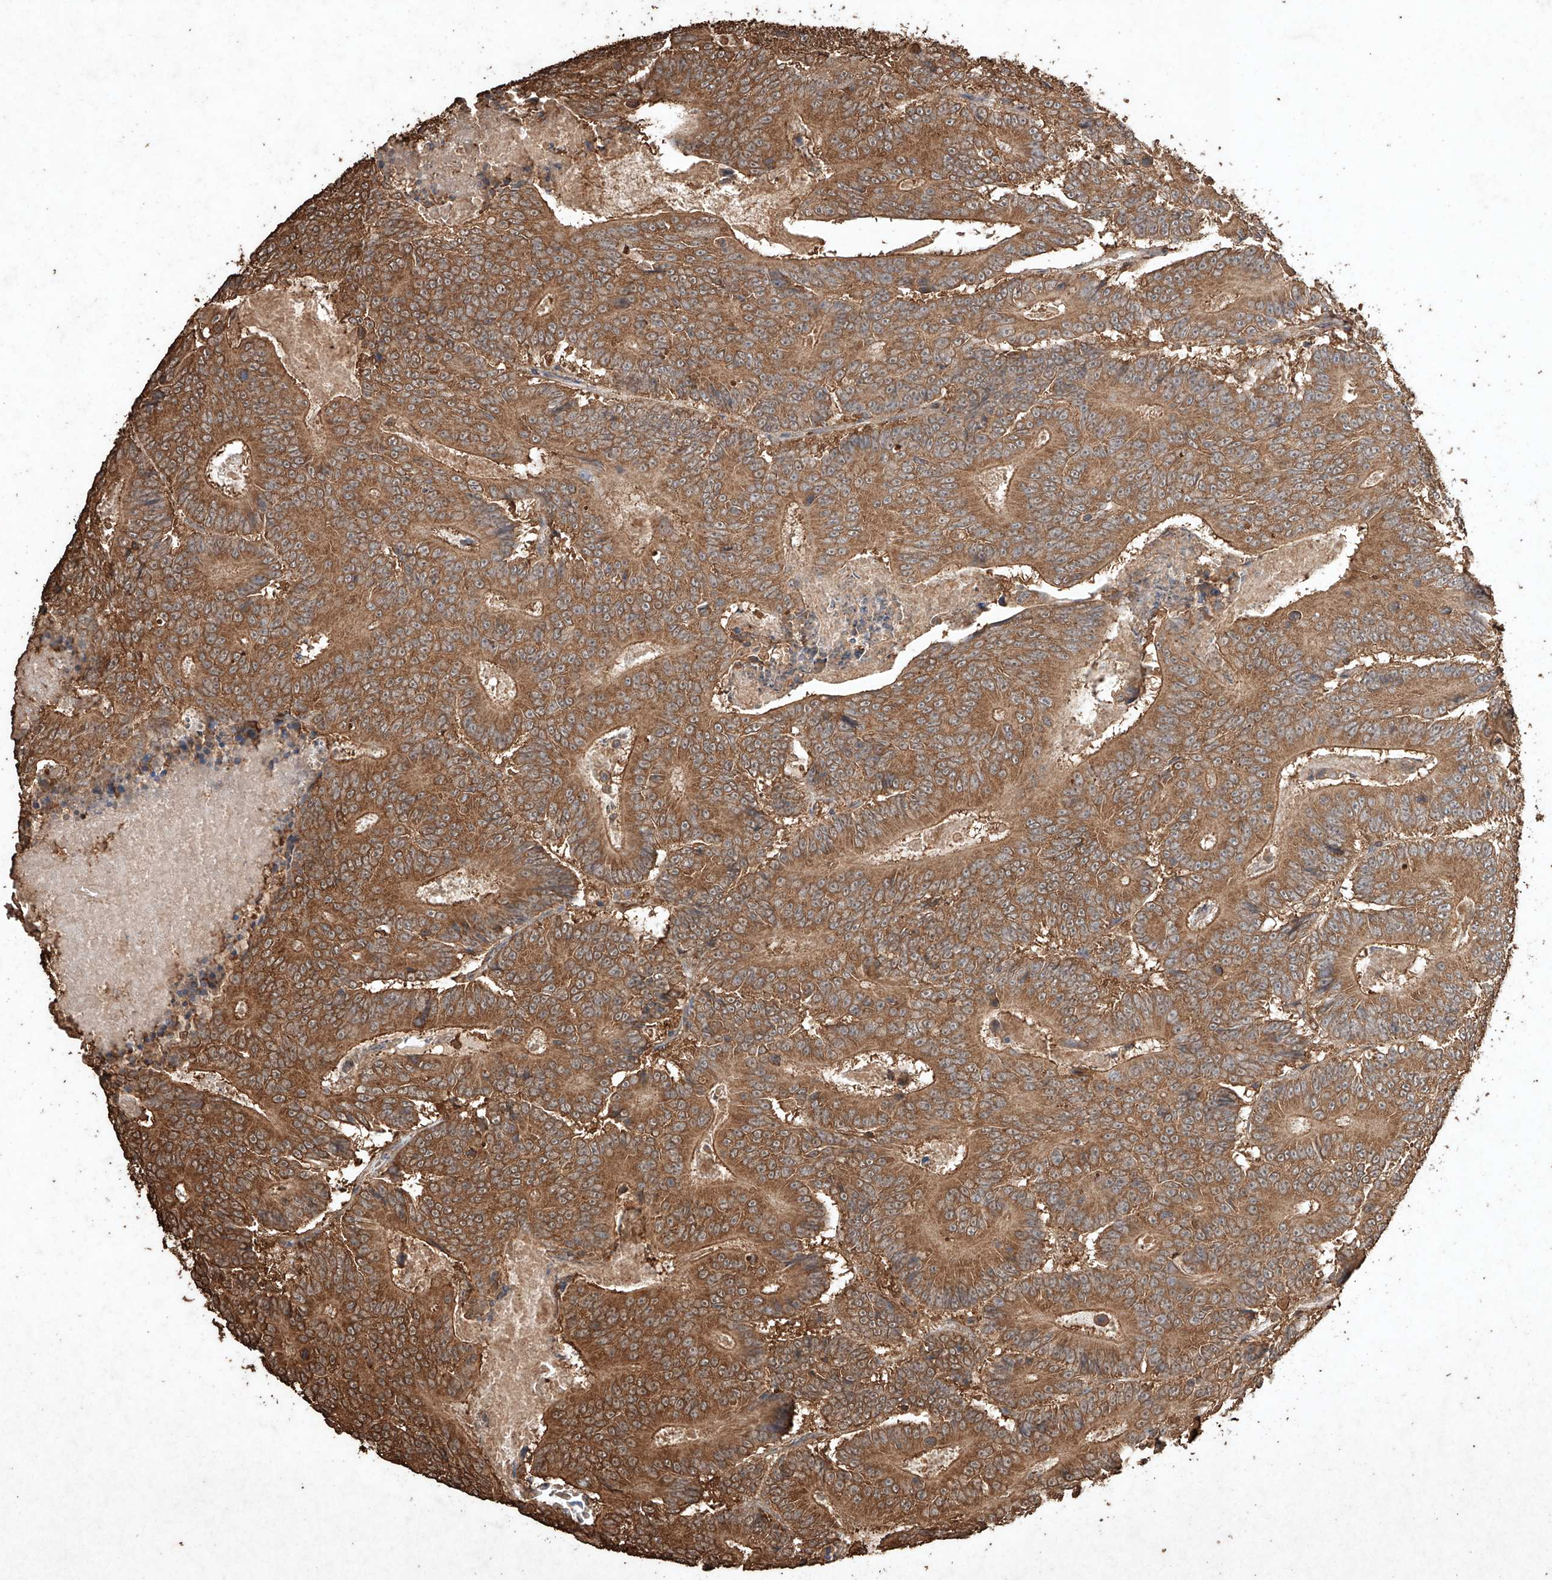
{"staining": {"intensity": "strong", "quantity": ">75%", "location": "cytoplasmic/membranous"}, "tissue": "colorectal cancer", "cell_type": "Tumor cells", "image_type": "cancer", "snomed": [{"axis": "morphology", "description": "Adenocarcinoma, NOS"}, {"axis": "topography", "description": "Colon"}], "caption": "Human adenocarcinoma (colorectal) stained for a protein (brown) shows strong cytoplasmic/membranous positive expression in about >75% of tumor cells.", "gene": "M6PR", "patient": {"sex": "male", "age": 83}}